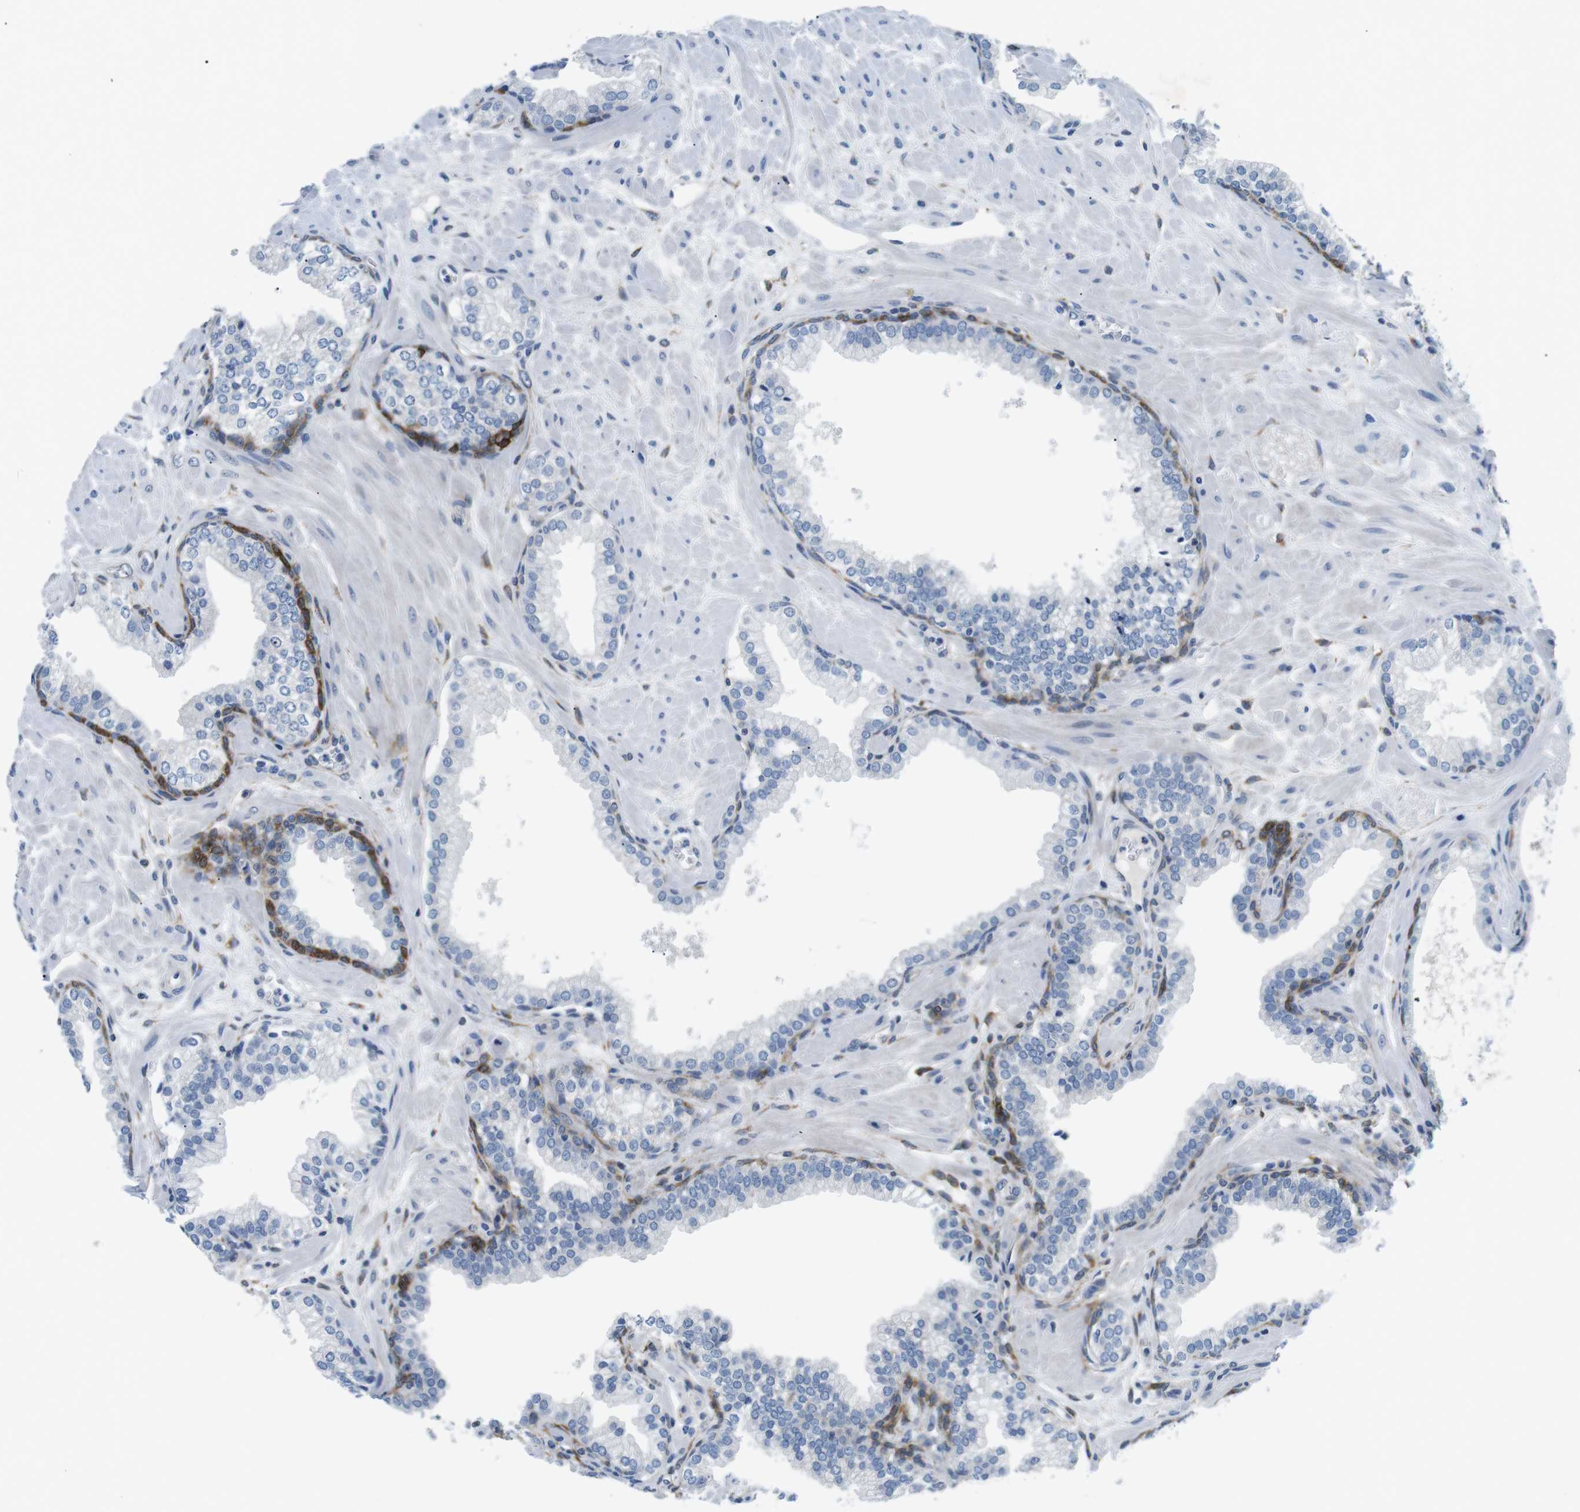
{"staining": {"intensity": "moderate", "quantity": "<25%", "location": "cytoplasmic/membranous"}, "tissue": "prostate", "cell_type": "Glandular cells", "image_type": "normal", "snomed": [{"axis": "morphology", "description": "Normal tissue, NOS"}, {"axis": "morphology", "description": "Urothelial carcinoma, Low grade"}, {"axis": "topography", "description": "Urinary bladder"}, {"axis": "topography", "description": "Prostate"}], "caption": "Immunohistochemical staining of benign human prostate shows <25% levels of moderate cytoplasmic/membranous protein expression in about <25% of glandular cells. Using DAB (3,3'-diaminobenzidine) (brown) and hematoxylin (blue) stains, captured at high magnification using brightfield microscopy.", "gene": "PHLDA1", "patient": {"sex": "male", "age": 60}}